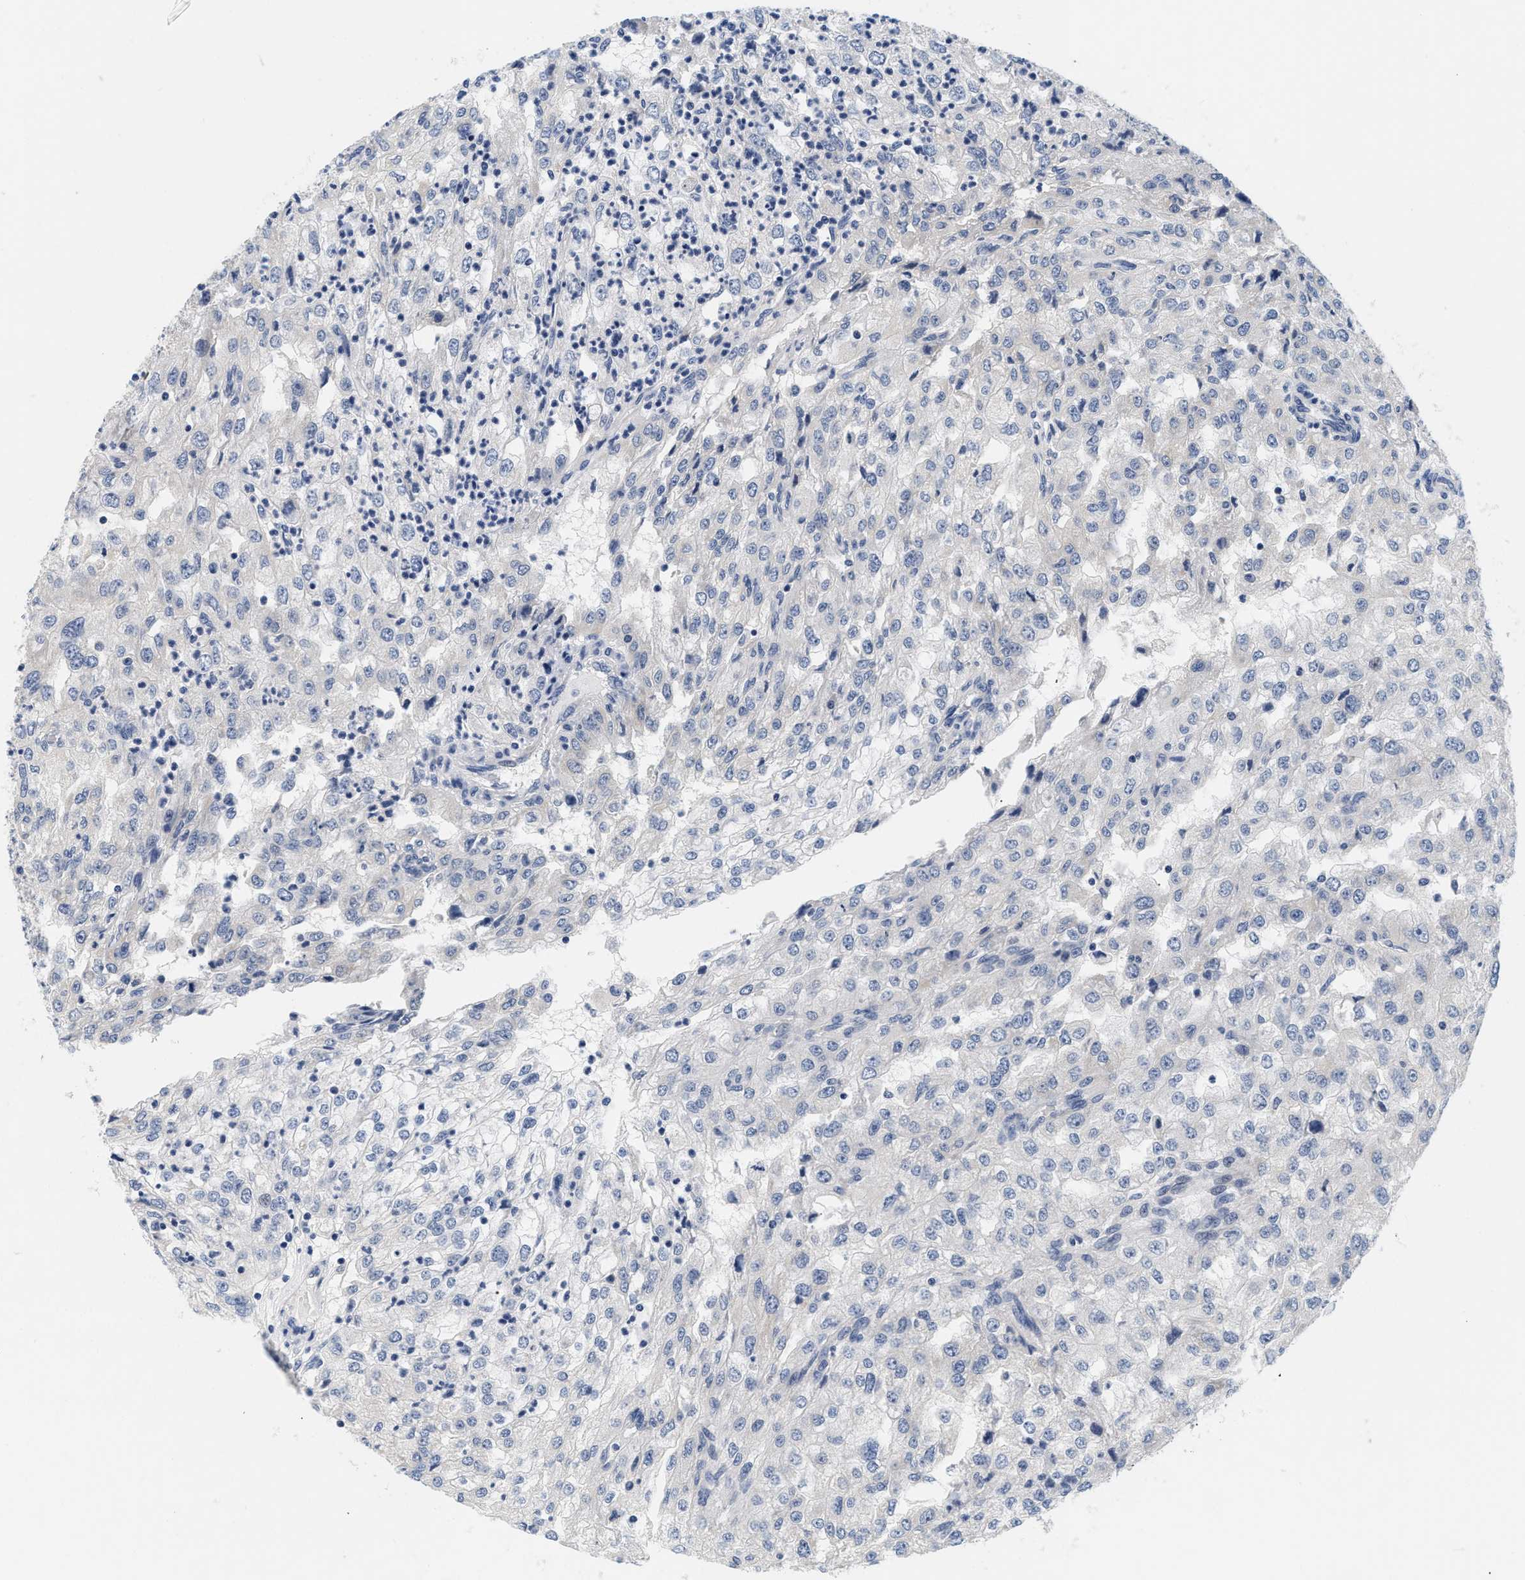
{"staining": {"intensity": "negative", "quantity": "none", "location": "none"}, "tissue": "renal cancer", "cell_type": "Tumor cells", "image_type": "cancer", "snomed": [{"axis": "morphology", "description": "Adenocarcinoma, NOS"}, {"axis": "topography", "description": "Kidney"}], "caption": "High magnification brightfield microscopy of adenocarcinoma (renal) stained with DAB (3,3'-diaminobenzidine) (brown) and counterstained with hematoxylin (blue): tumor cells show no significant staining.", "gene": "PDP1", "patient": {"sex": "female", "age": 54}}